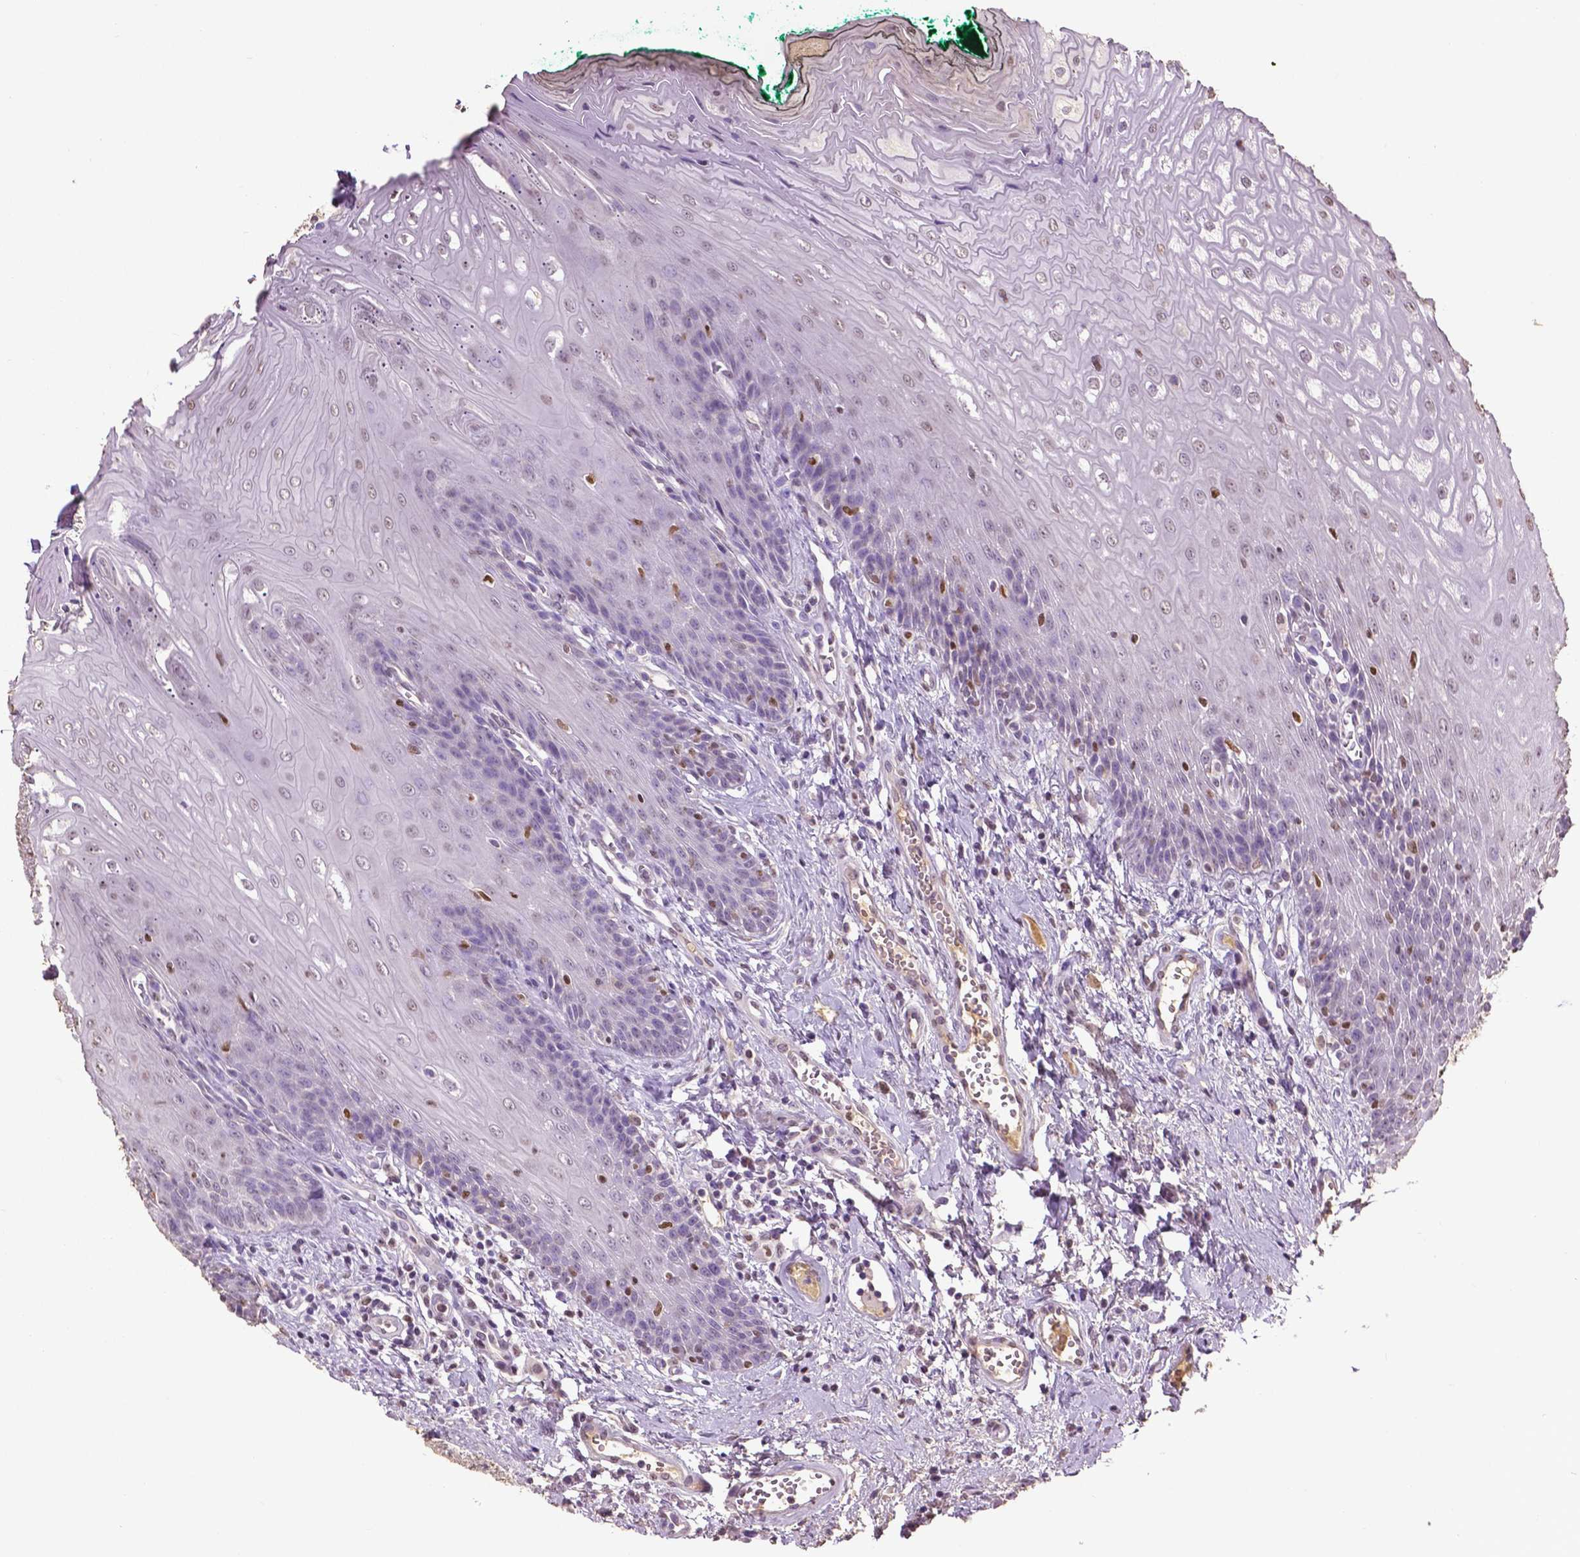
{"staining": {"intensity": "negative", "quantity": "none", "location": "none"}, "tissue": "oral mucosa", "cell_type": "Squamous epithelial cells", "image_type": "normal", "snomed": [{"axis": "morphology", "description": "Normal tissue, NOS"}, {"axis": "topography", "description": "Oral tissue"}], "caption": "Immunohistochemical staining of unremarkable human oral mucosa reveals no significant staining in squamous epithelial cells. (Immunohistochemistry (ihc), brightfield microscopy, high magnification).", "gene": "RUNX3", "patient": {"sex": "female", "age": 68}}